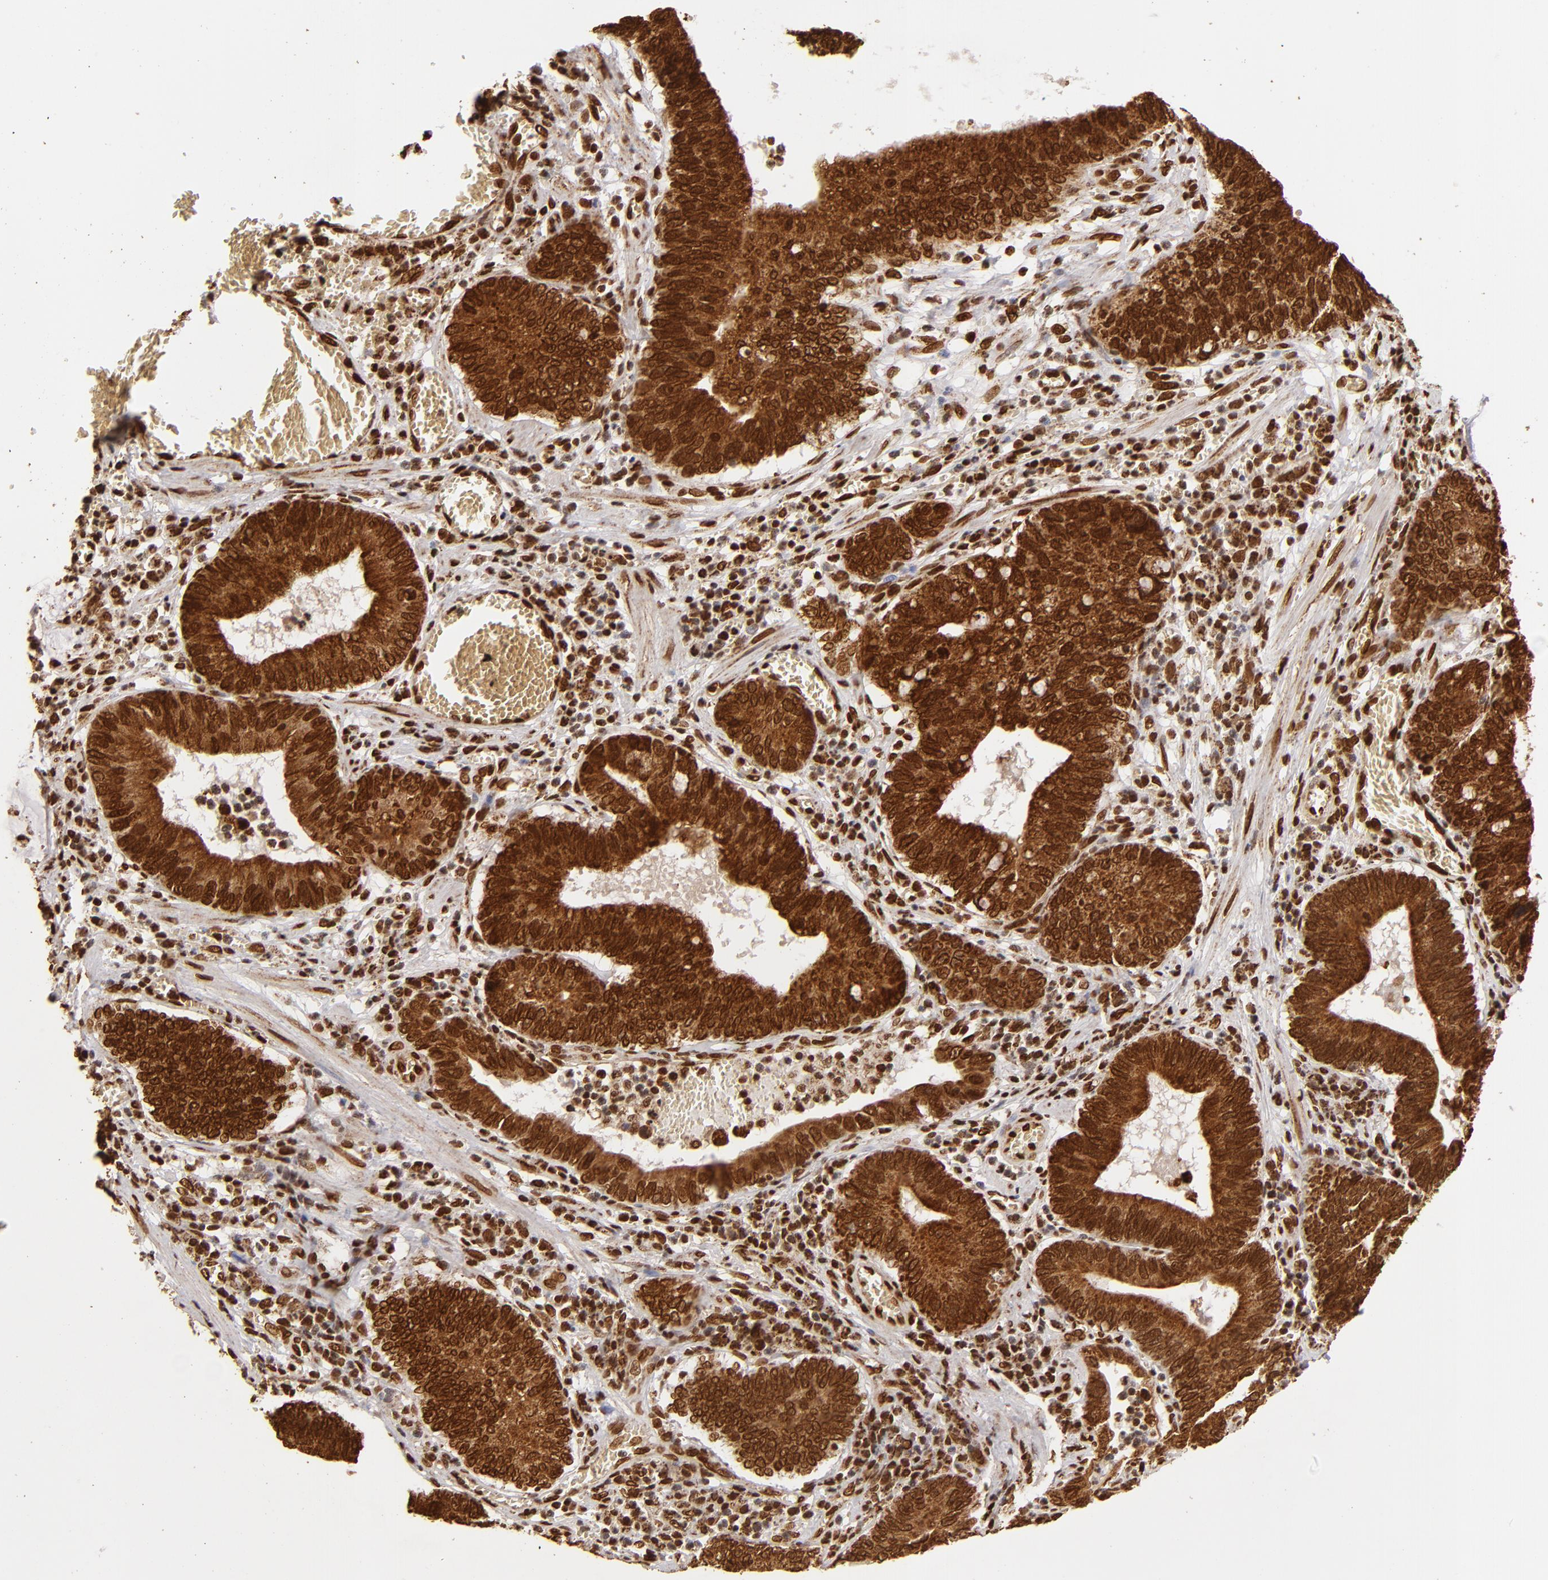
{"staining": {"intensity": "strong", "quantity": ">75%", "location": "cytoplasmic/membranous,nuclear"}, "tissue": "stomach cancer", "cell_type": "Tumor cells", "image_type": "cancer", "snomed": [{"axis": "morphology", "description": "Adenocarcinoma, NOS"}, {"axis": "topography", "description": "Stomach"}, {"axis": "topography", "description": "Gastric cardia"}], "caption": "High-power microscopy captured an immunohistochemistry micrograph of stomach adenocarcinoma, revealing strong cytoplasmic/membranous and nuclear staining in approximately >75% of tumor cells.", "gene": "CUL3", "patient": {"sex": "male", "age": 59}}